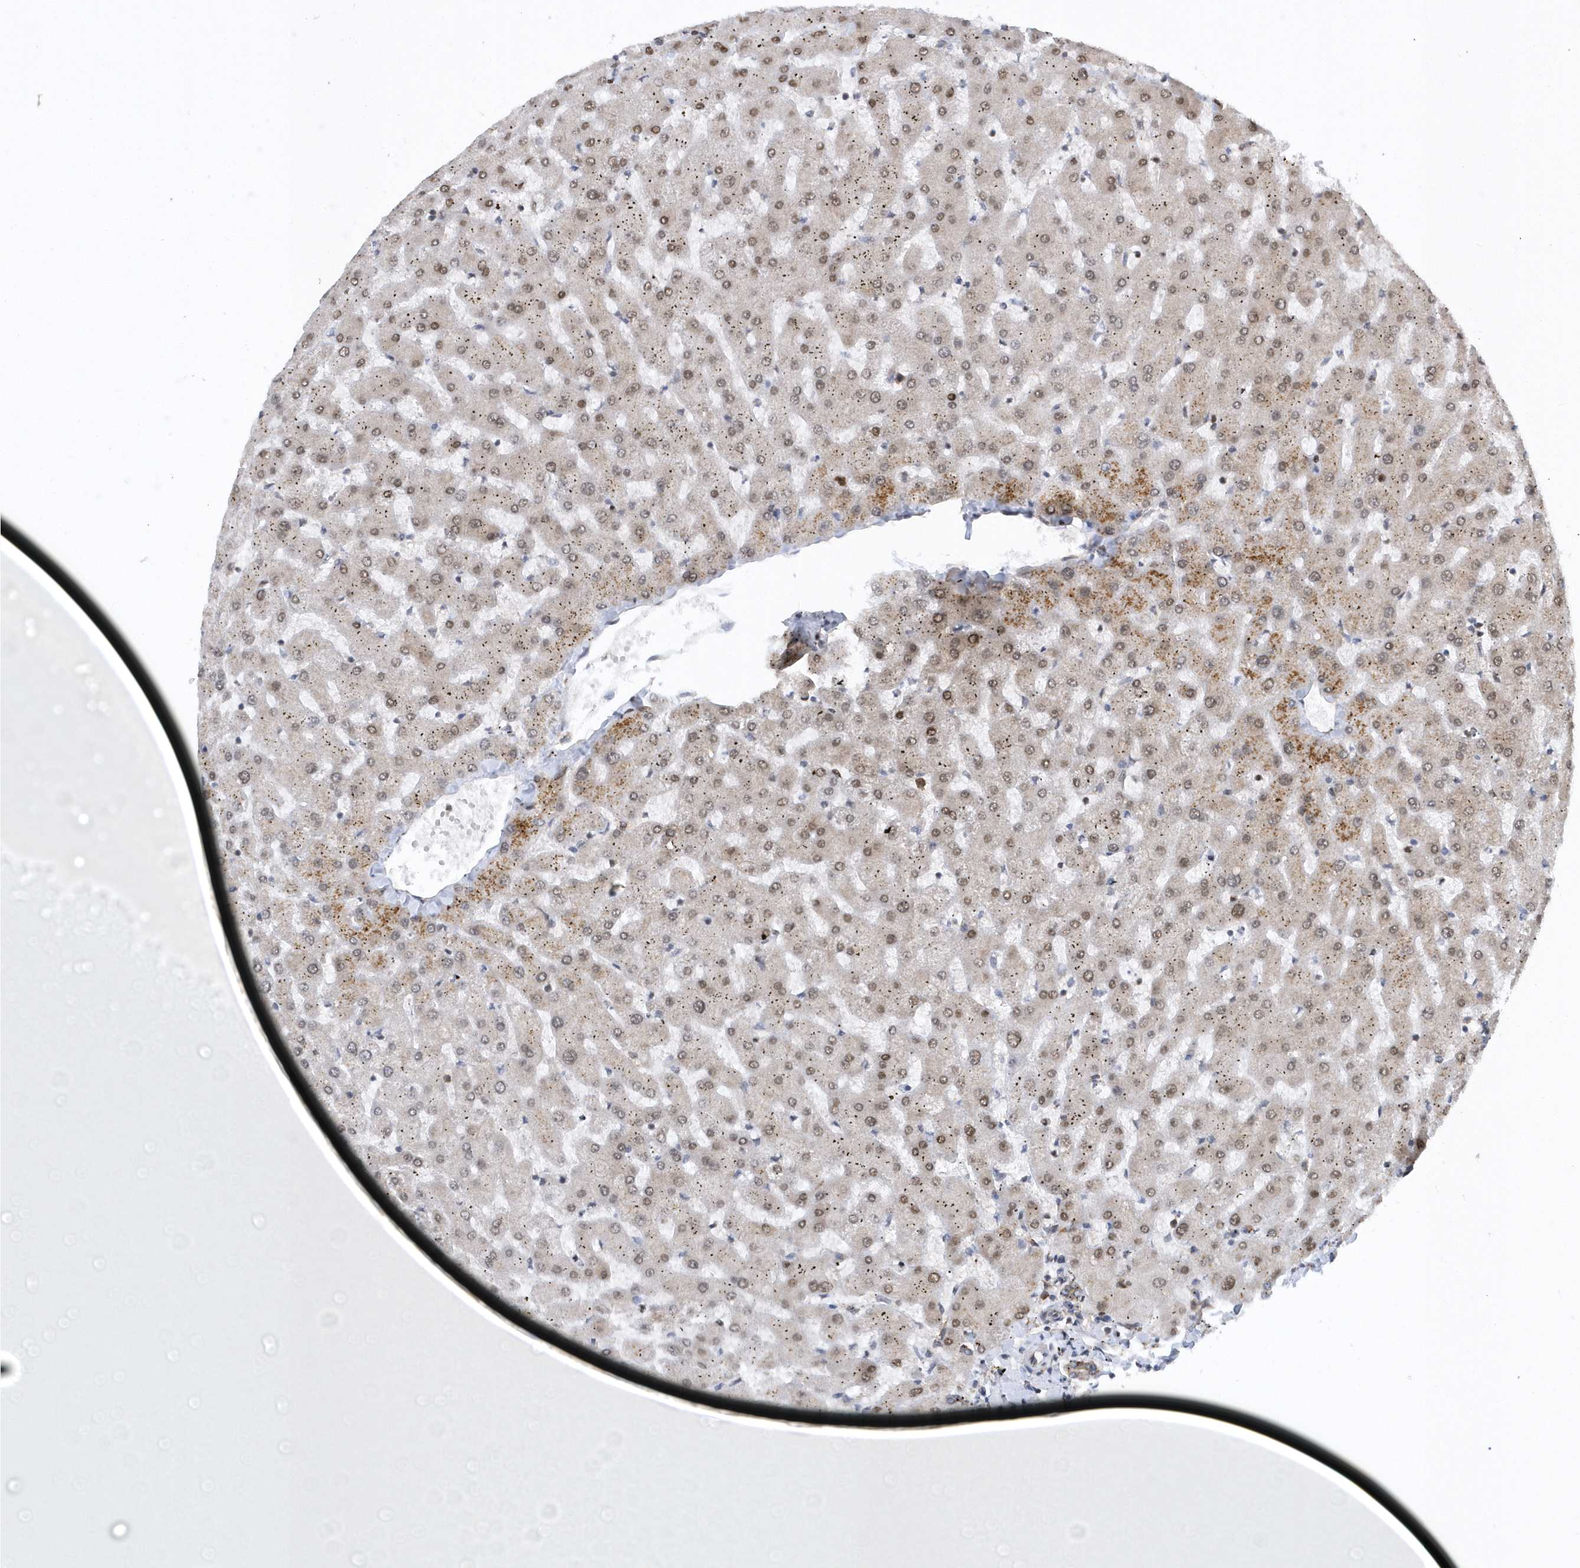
{"staining": {"intensity": "moderate", "quantity": "25%-75%", "location": "cytoplasmic/membranous"}, "tissue": "liver", "cell_type": "Cholangiocytes", "image_type": "normal", "snomed": [{"axis": "morphology", "description": "Normal tissue, NOS"}, {"axis": "topography", "description": "Liver"}], "caption": "A medium amount of moderate cytoplasmic/membranous positivity is seen in about 25%-75% of cholangiocytes in unremarkable liver. Ihc stains the protein in brown and the nuclei are stained blue.", "gene": "PHF1", "patient": {"sex": "female", "age": 63}}